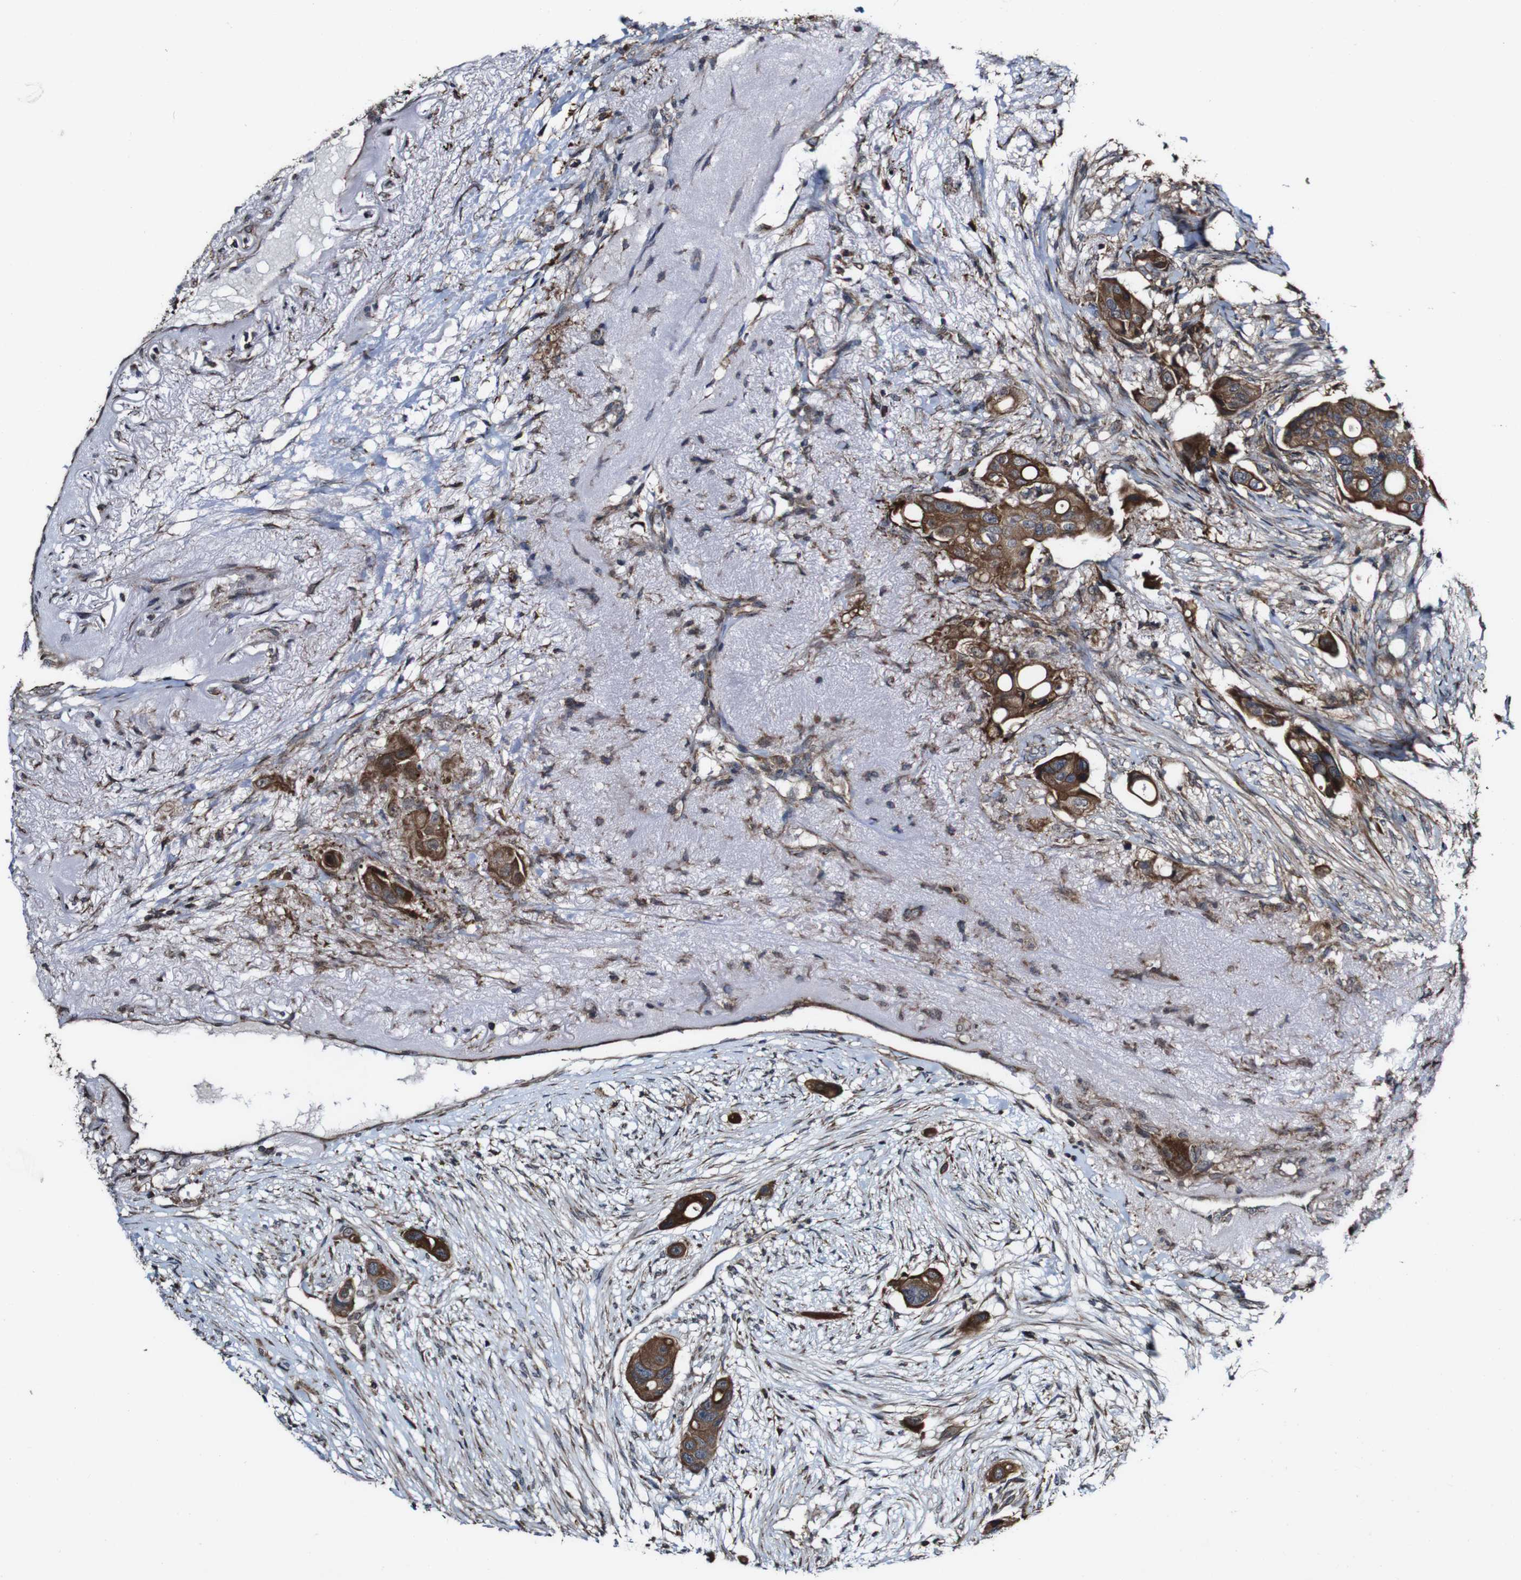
{"staining": {"intensity": "strong", "quantity": ">75%", "location": "cytoplasmic/membranous"}, "tissue": "colorectal cancer", "cell_type": "Tumor cells", "image_type": "cancer", "snomed": [{"axis": "morphology", "description": "Adenocarcinoma, NOS"}, {"axis": "topography", "description": "Colon"}], "caption": "Immunohistochemistry (IHC) staining of colorectal cancer, which exhibits high levels of strong cytoplasmic/membranous staining in about >75% of tumor cells indicating strong cytoplasmic/membranous protein expression. The staining was performed using DAB (3,3'-diaminobenzidine) (brown) for protein detection and nuclei were counterstained in hematoxylin (blue).", "gene": "BTN3A3", "patient": {"sex": "female", "age": 57}}